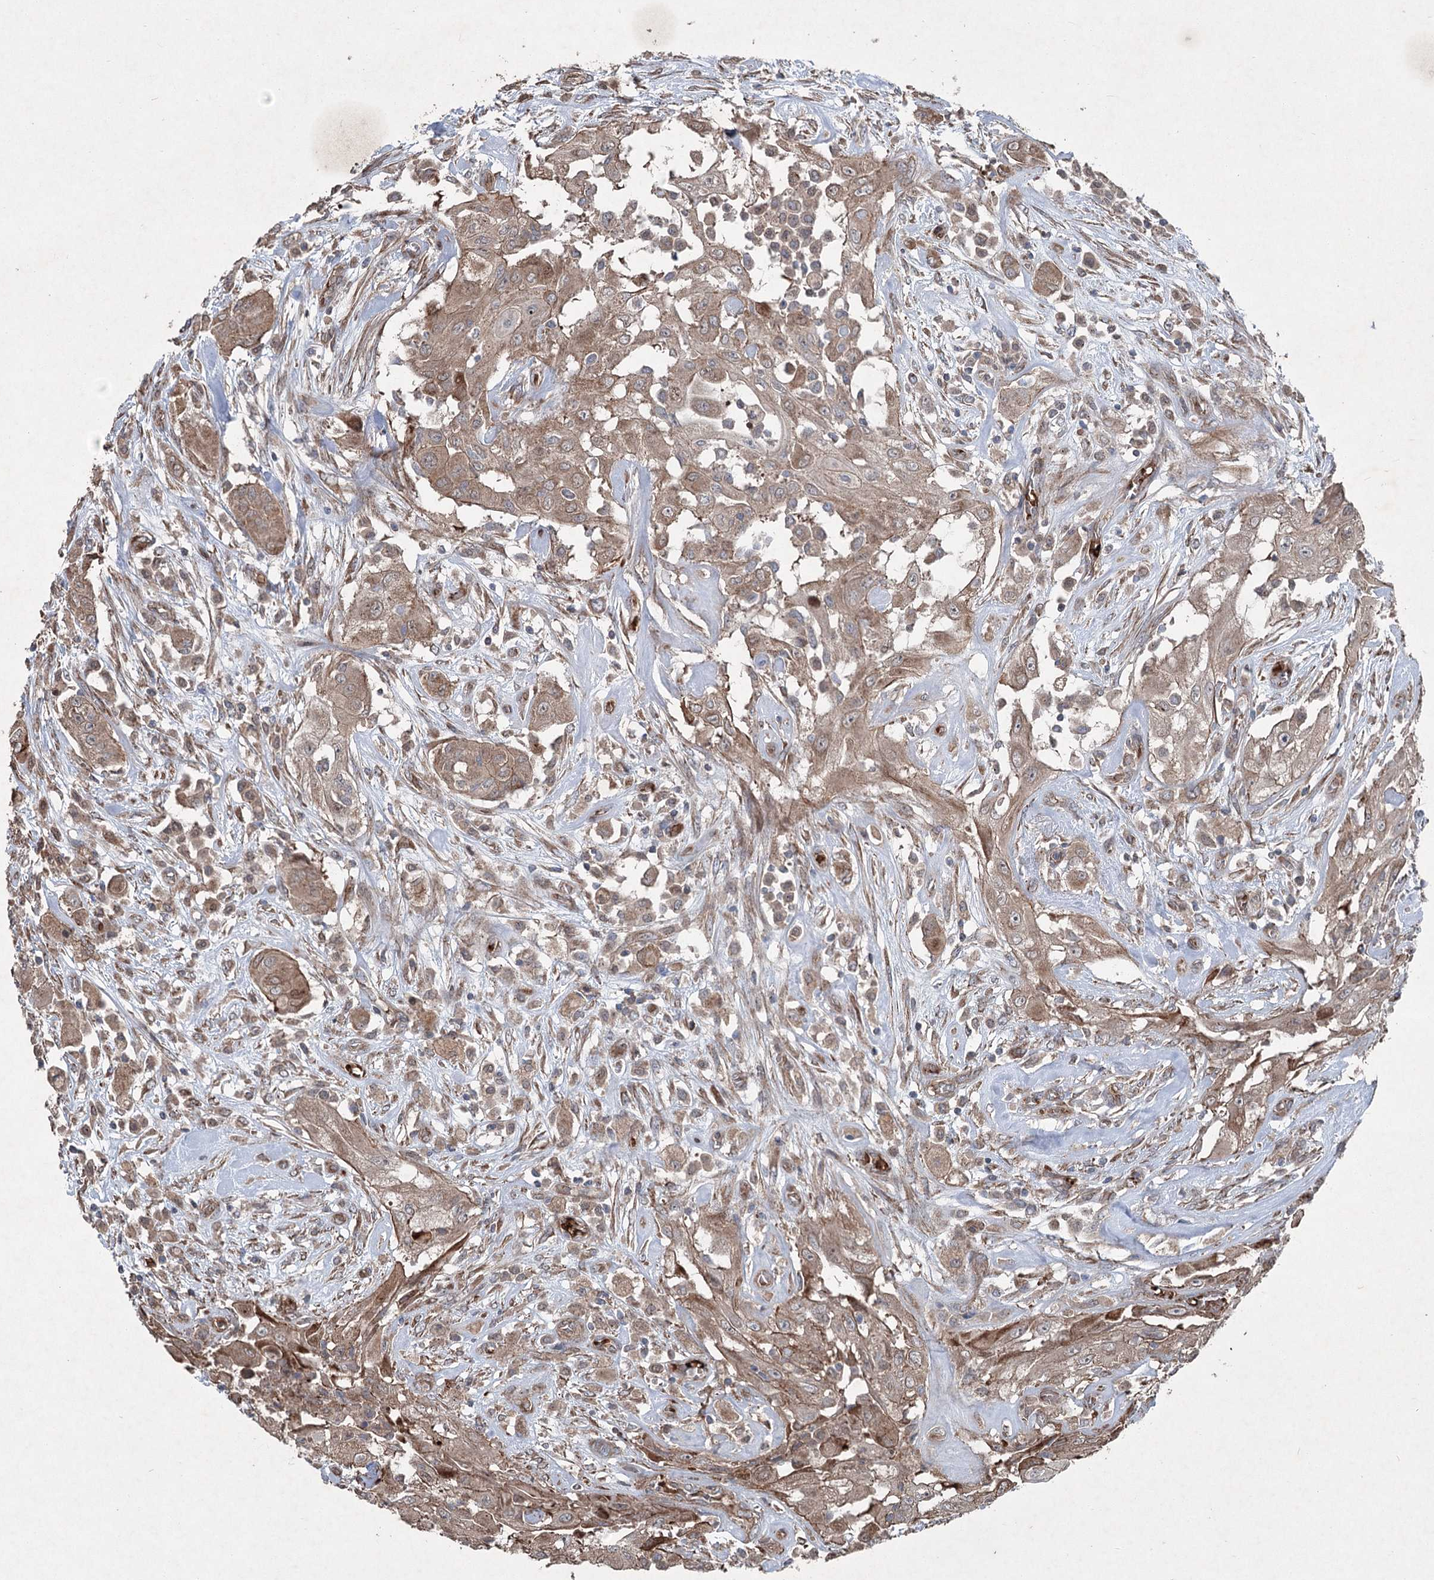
{"staining": {"intensity": "moderate", "quantity": ">75%", "location": "cytoplasmic/membranous"}, "tissue": "thyroid cancer", "cell_type": "Tumor cells", "image_type": "cancer", "snomed": [{"axis": "morphology", "description": "Papillary adenocarcinoma, NOS"}, {"axis": "topography", "description": "Thyroid gland"}], "caption": "Human thyroid cancer stained for a protein (brown) demonstrates moderate cytoplasmic/membranous positive expression in approximately >75% of tumor cells.", "gene": "SERINC5", "patient": {"sex": "female", "age": 59}}